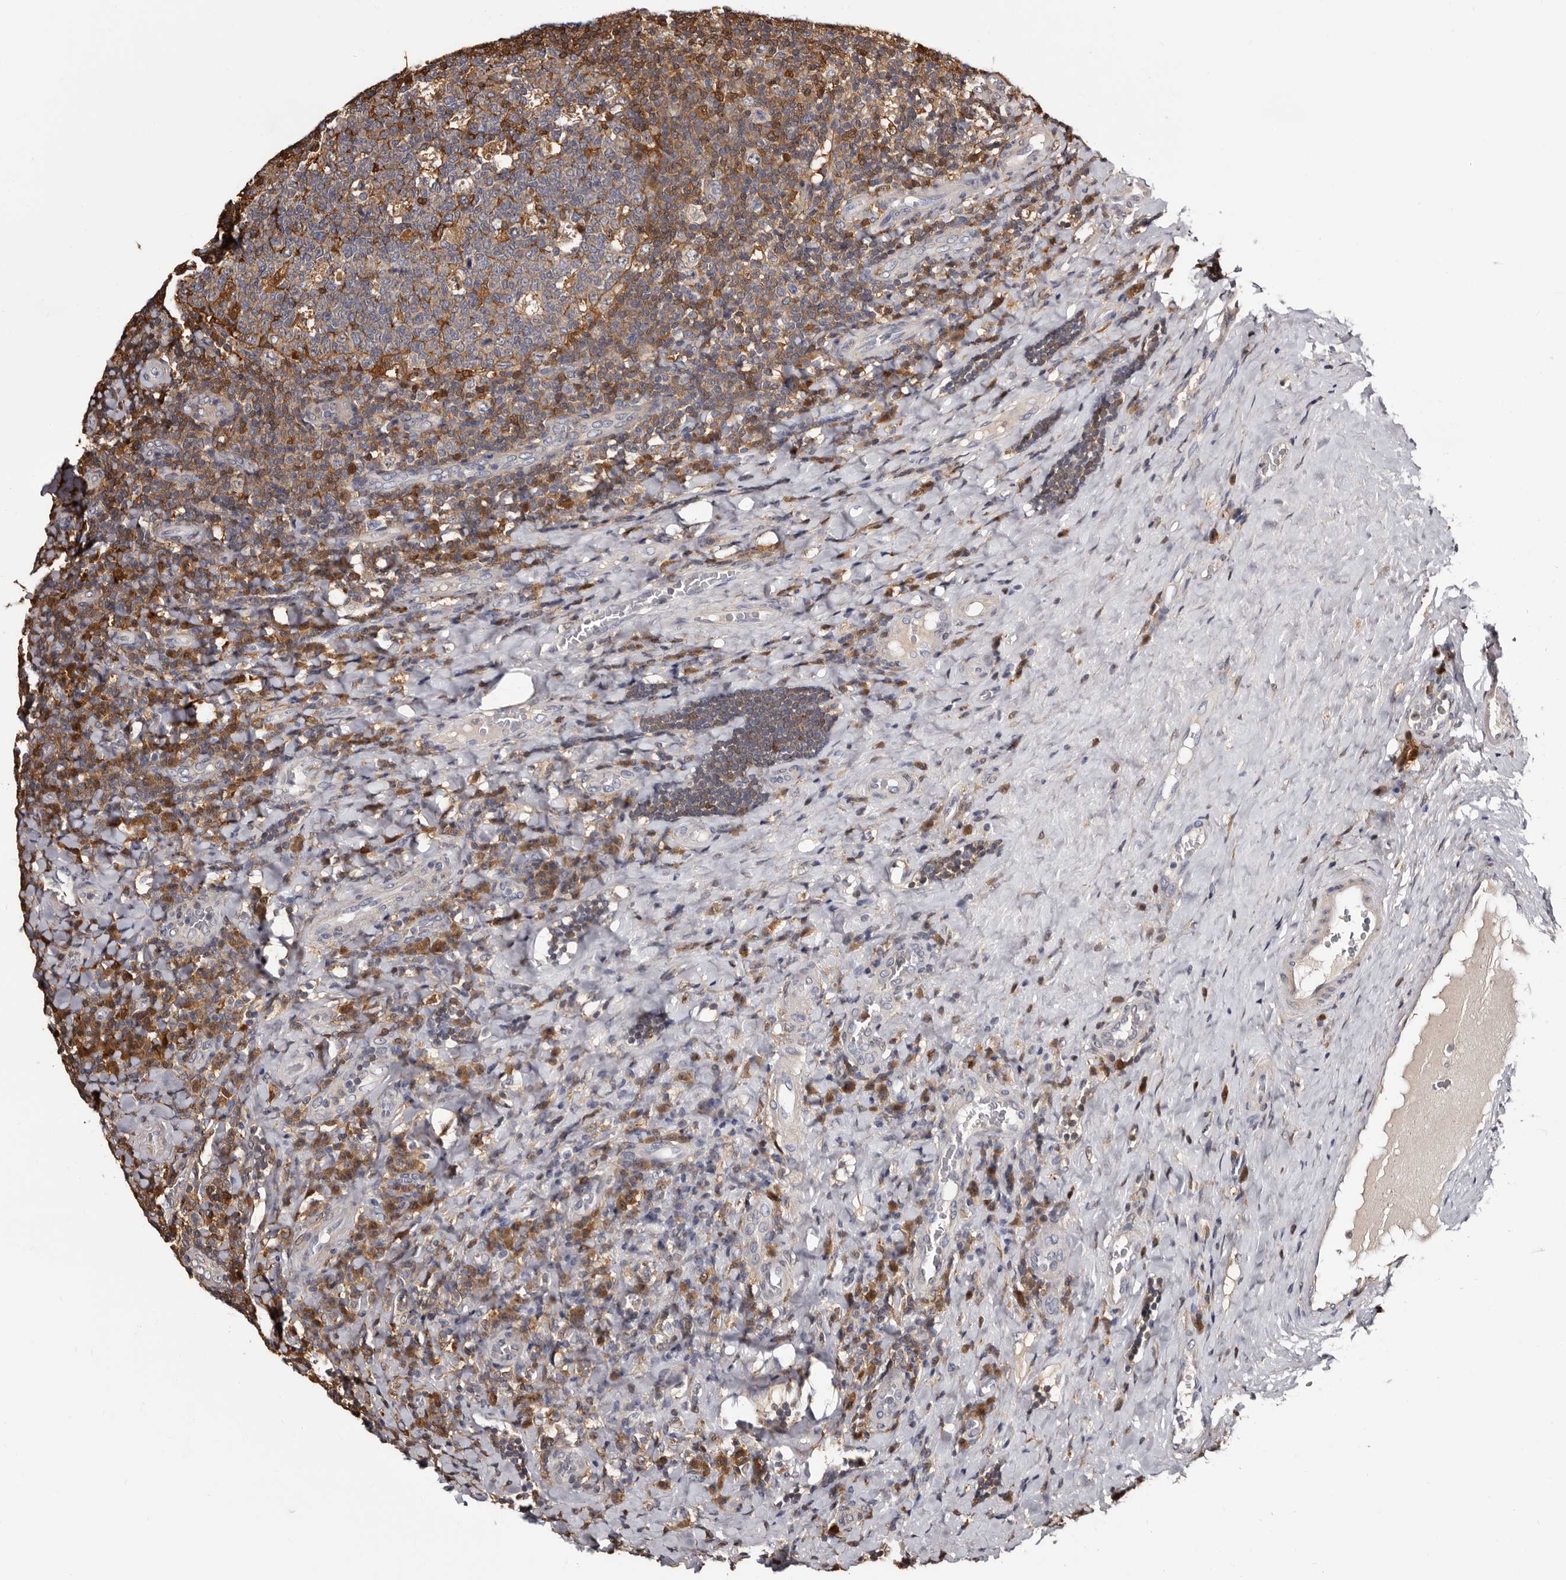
{"staining": {"intensity": "moderate", "quantity": ">75%", "location": "cytoplasmic/membranous"}, "tissue": "tonsil", "cell_type": "Germinal center cells", "image_type": "normal", "snomed": [{"axis": "morphology", "description": "Normal tissue, NOS"}, {"axis": "topography", "description": "Tonsil"}], "caption": "This histopathology image shows immunohistochemistry staining of unremarkable tonsil, with medium moderate cytoplasmic/membranous positivity in approximately >75% of germinal center cells.", "gene": "DNPH1", "patient": {"sex": "male", "age": 17}}